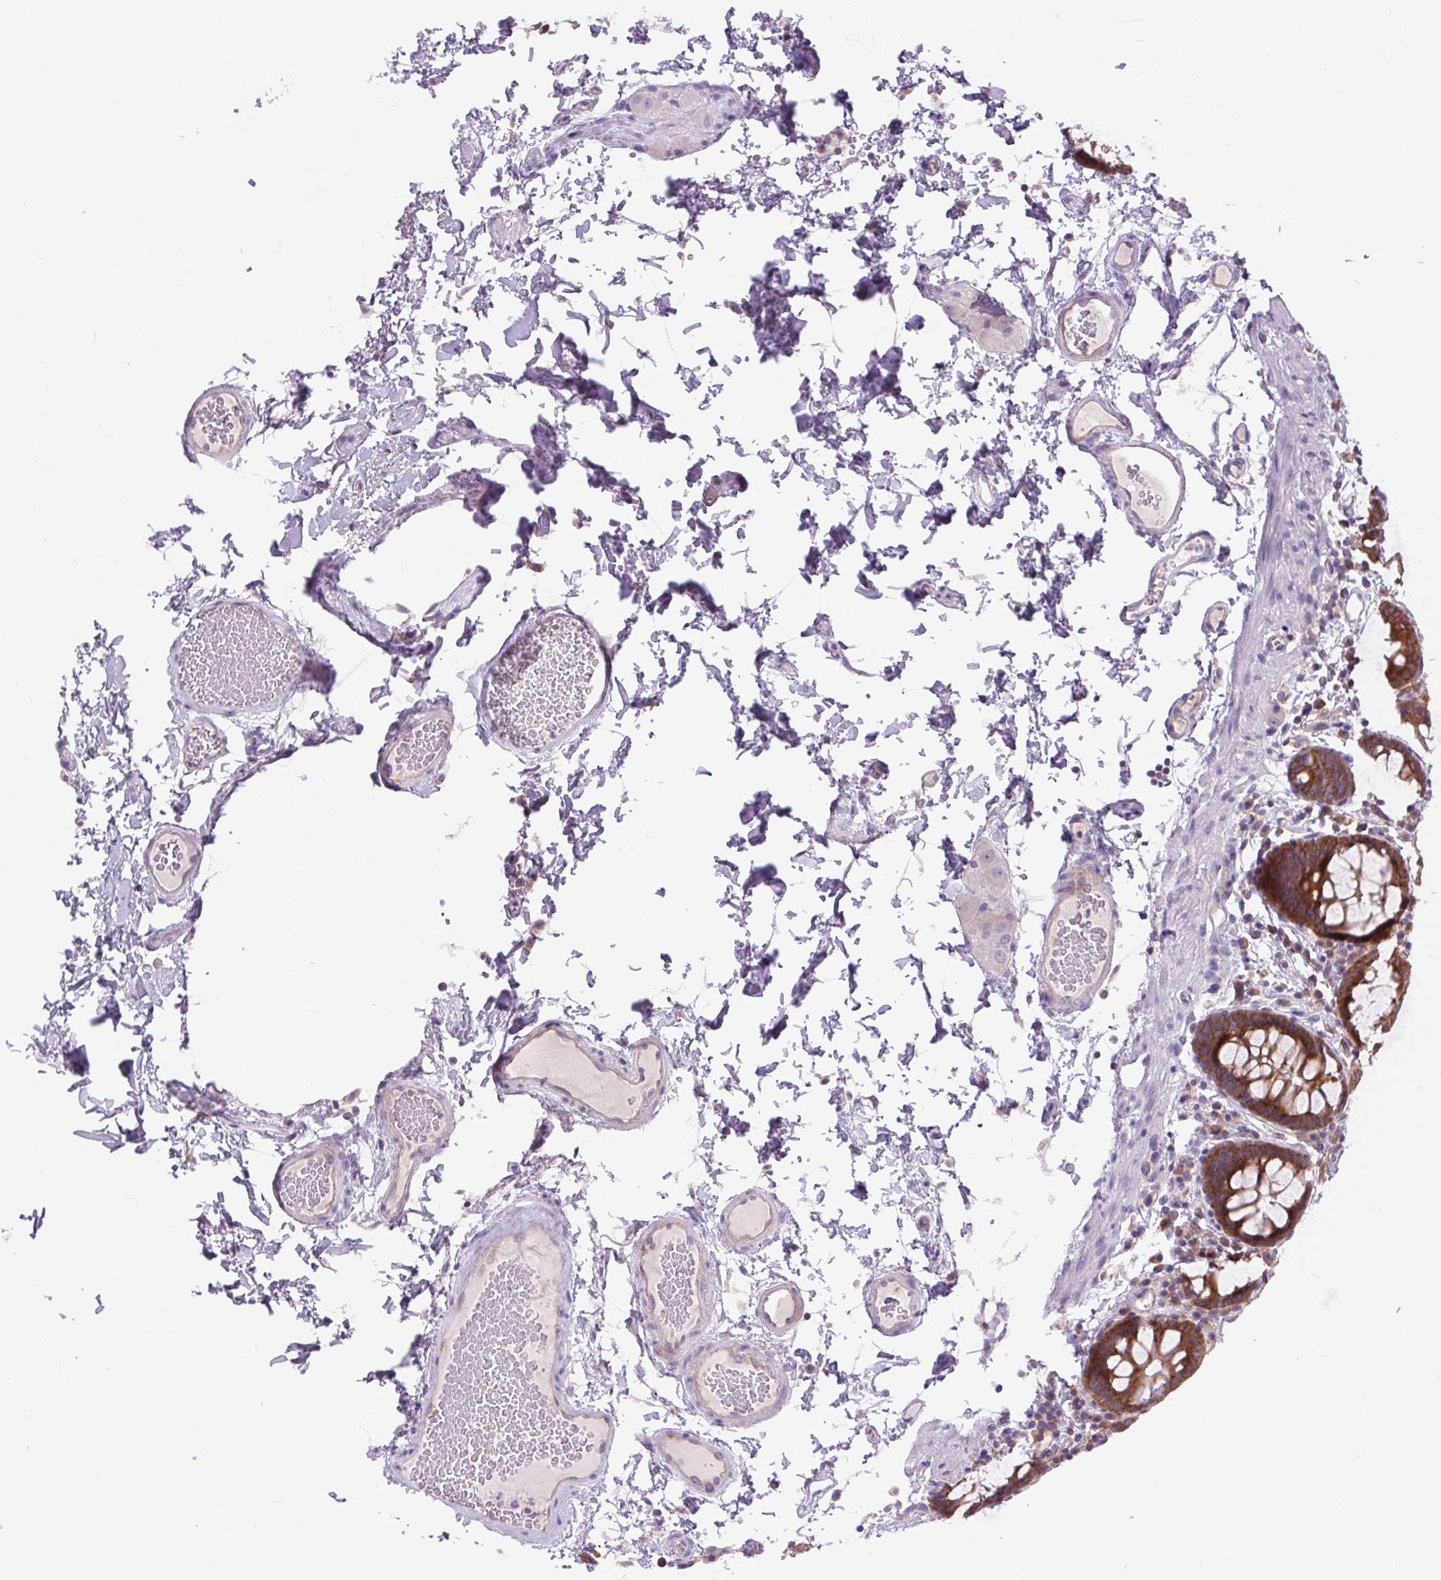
{"staining": {"intensity": "negative", "quantity": "none", "location": "none"}, "tissue": "colon", "cell_type": "Endothelial cells", "image_type": "normal", "snomed": [{"axis": "morphology", "description": "Normal tissue, NOS"}, {"axis": "topography", "description": "Colon"}, {"axis": "topography", "description": "Peripheral nerve tissue"}], "caption": "The IHC micrograph has no significant staining in endothelial cells of colon.", "gene": "MINK1", "patient": {"sex": "male", "age": 84}}